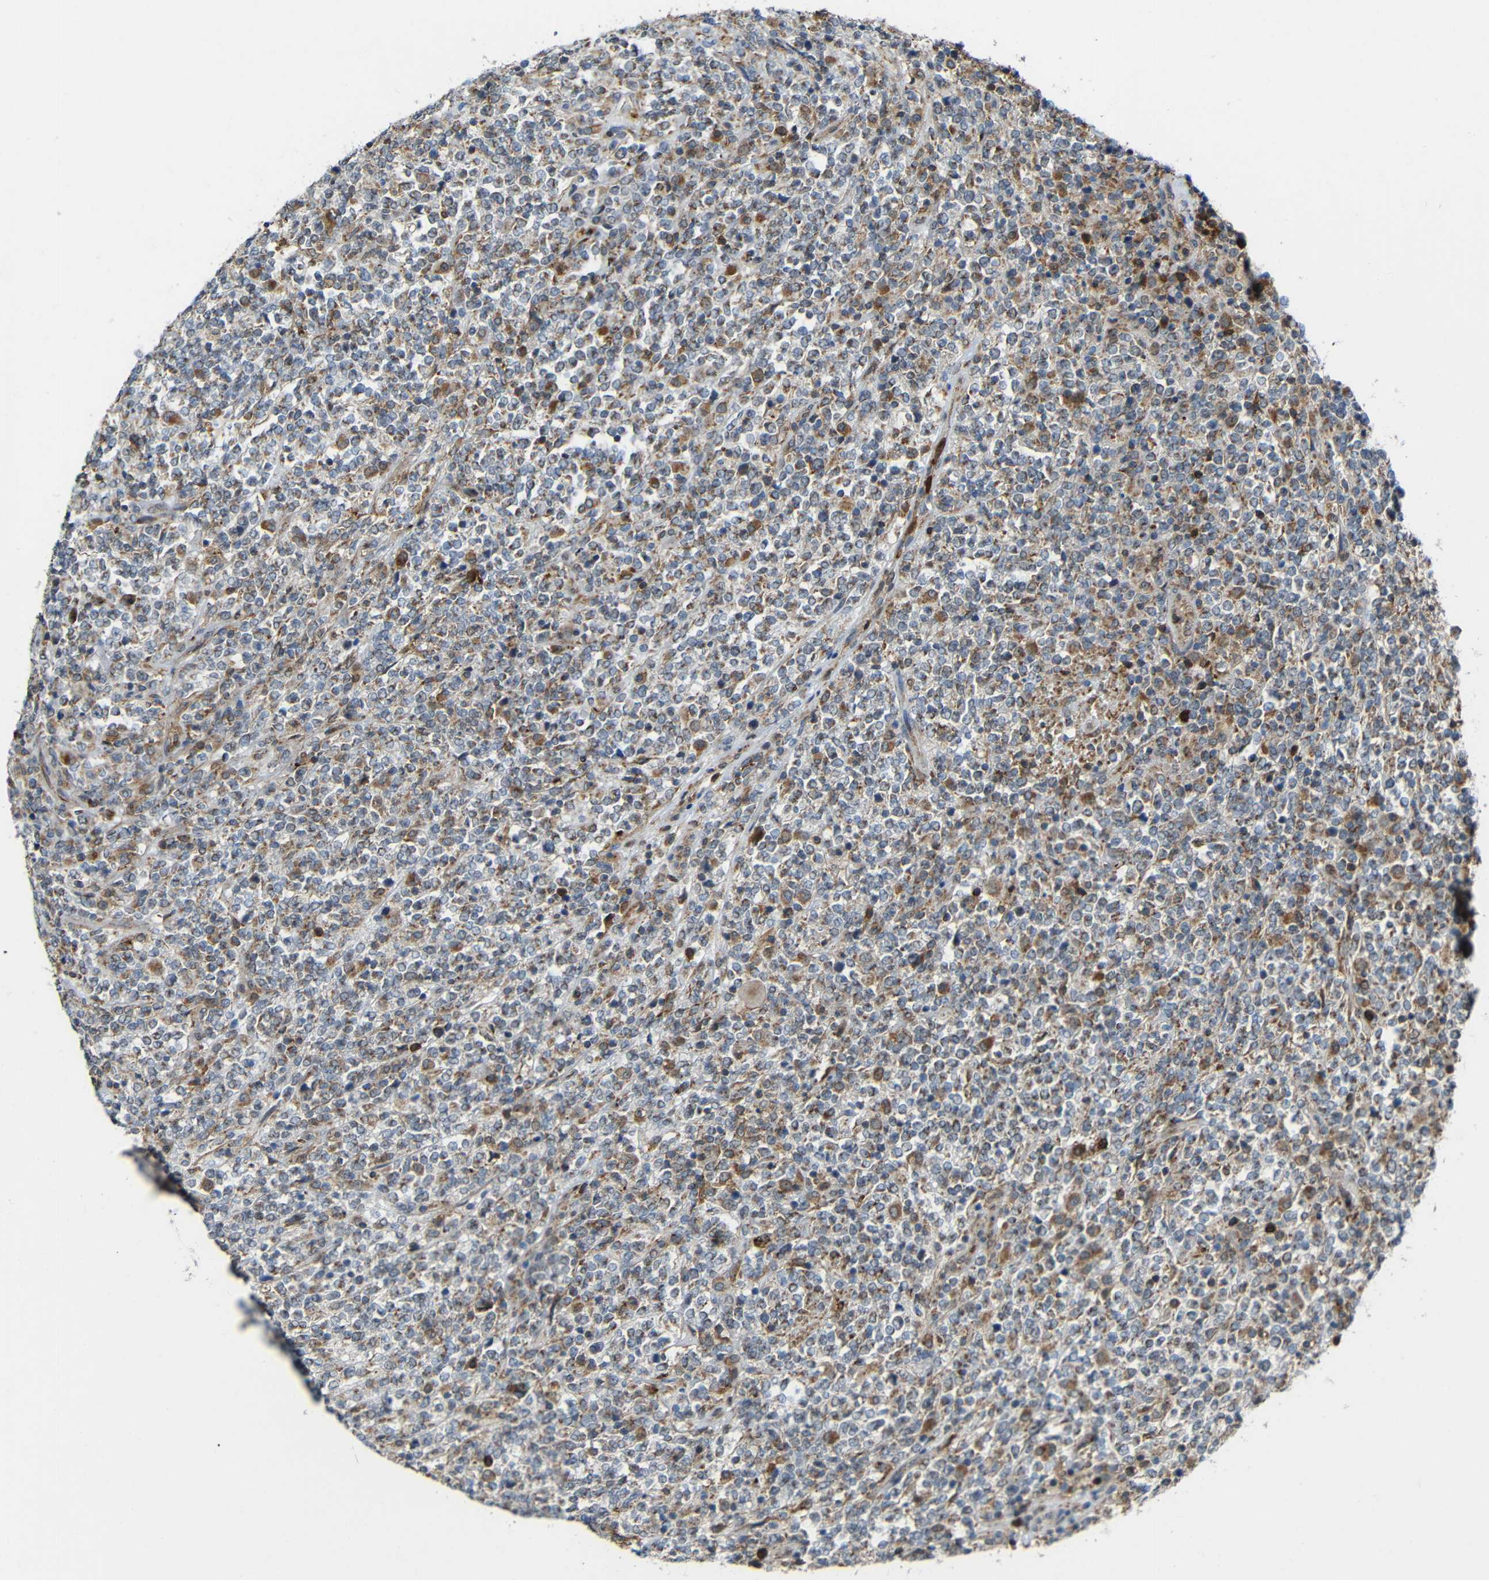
{"staining": {"intensity": "moderate", "quantity": ">75%", "location": "cytoplasmic/membranous"}, "tissue": "lymphoma", "cell_type": "Tumor cells", "image_type": "cancer", "snomed": [{"axis": "morphology", "description": "Malignant lymphoma, non-Hodgkin's type, High grade"}, {"axis": "topography", "description": "Soft tissue"}], "caption": "A brown stain highlights moderate cytoplasmic/membranous staining of a protein in human lymphoma tumor cells.", "gene": "C1GALT1", "patient": {"sex": "male", "age": 18}}